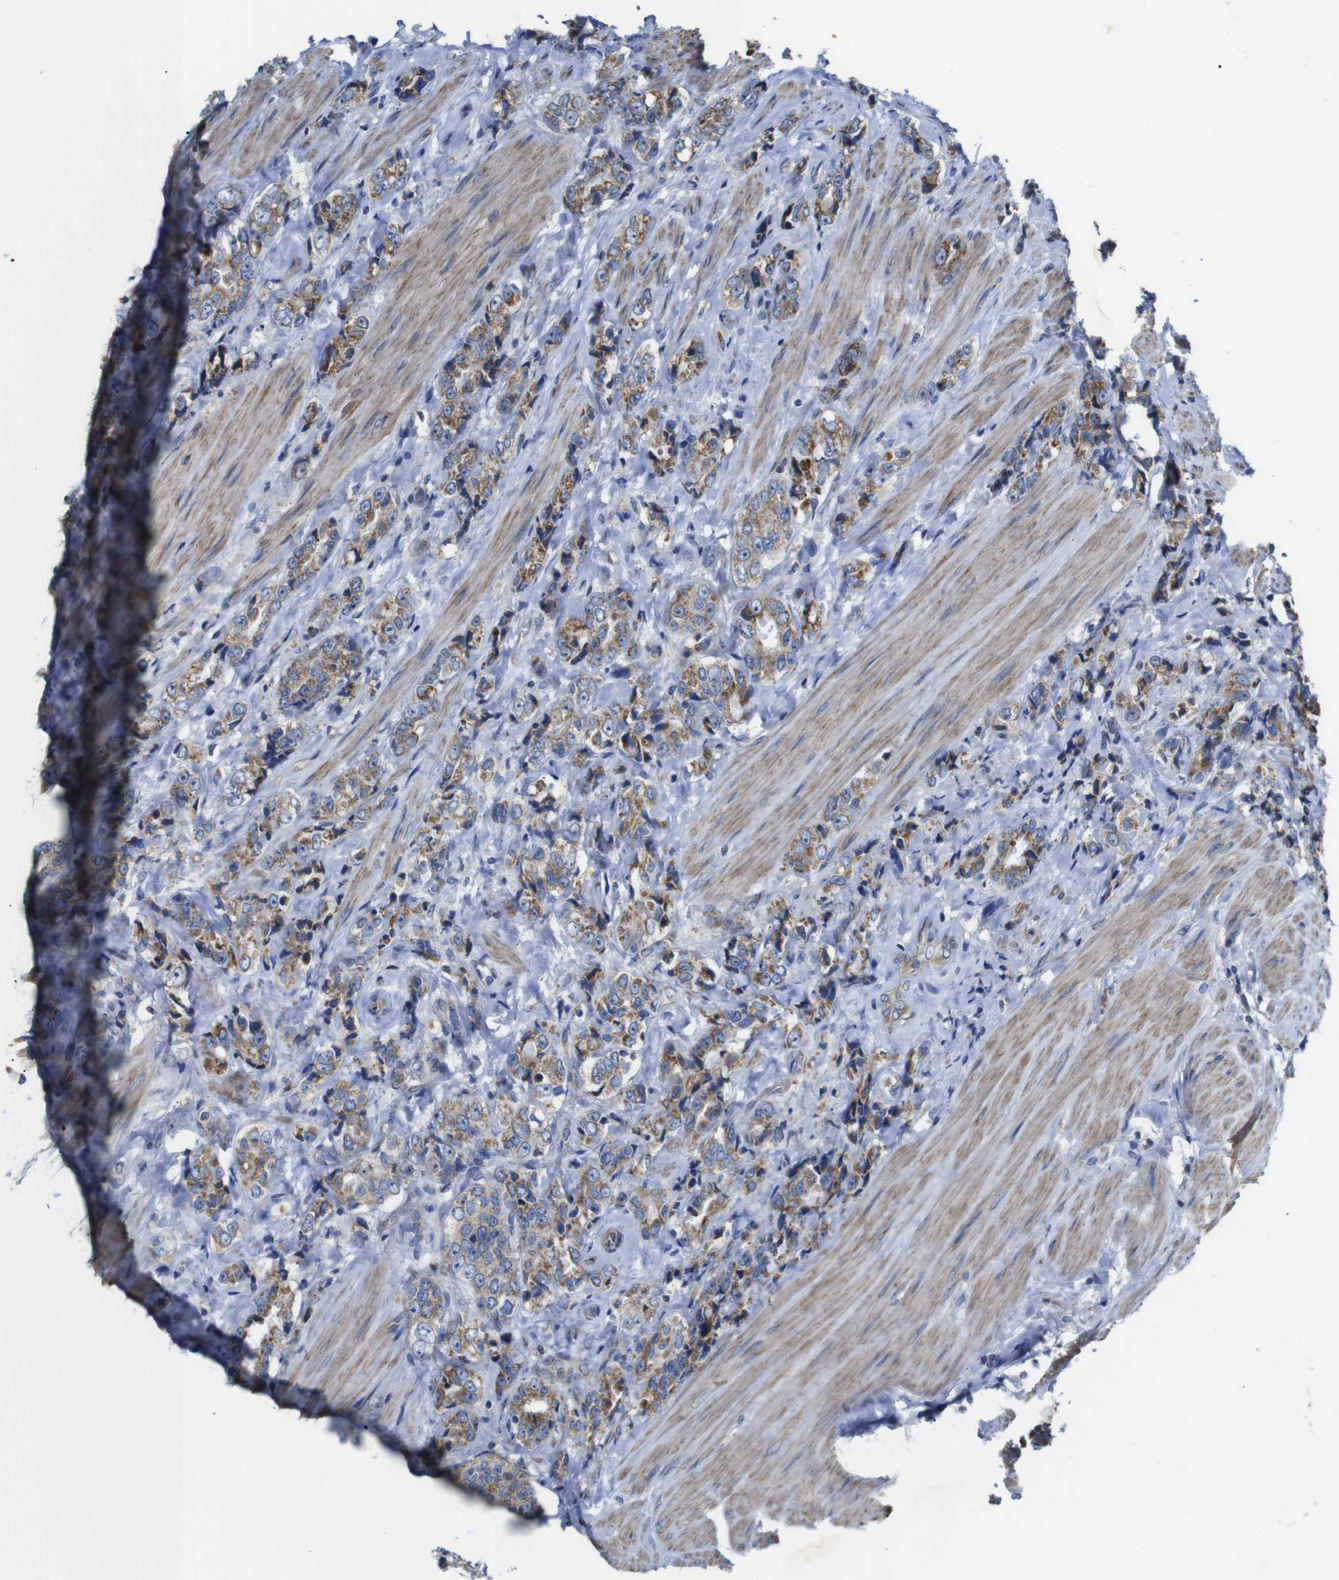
{"staining": {"intensity": "moderate", "quantity": ">75%", "location": "cytoplasmic/membranous"}, "tissue": "prostate cancer", "cell_type": "Tumor cells", "image_type": "cancer", "snomed": [{"axis": "morphology", "description": "Adenocarcinoma, High grade"}, {"axis": "topography", "description": "Prostate"}], "caption": "IHC (DAB) staining of human prostate cancer (high-grade adenocarcinoma) shows moderate cytoplasmic/membranous protein staining in approximately >75% of tumor cells.", "gene": "PDCD1LG2", "patient": {"sex": "male", "age": 61}}